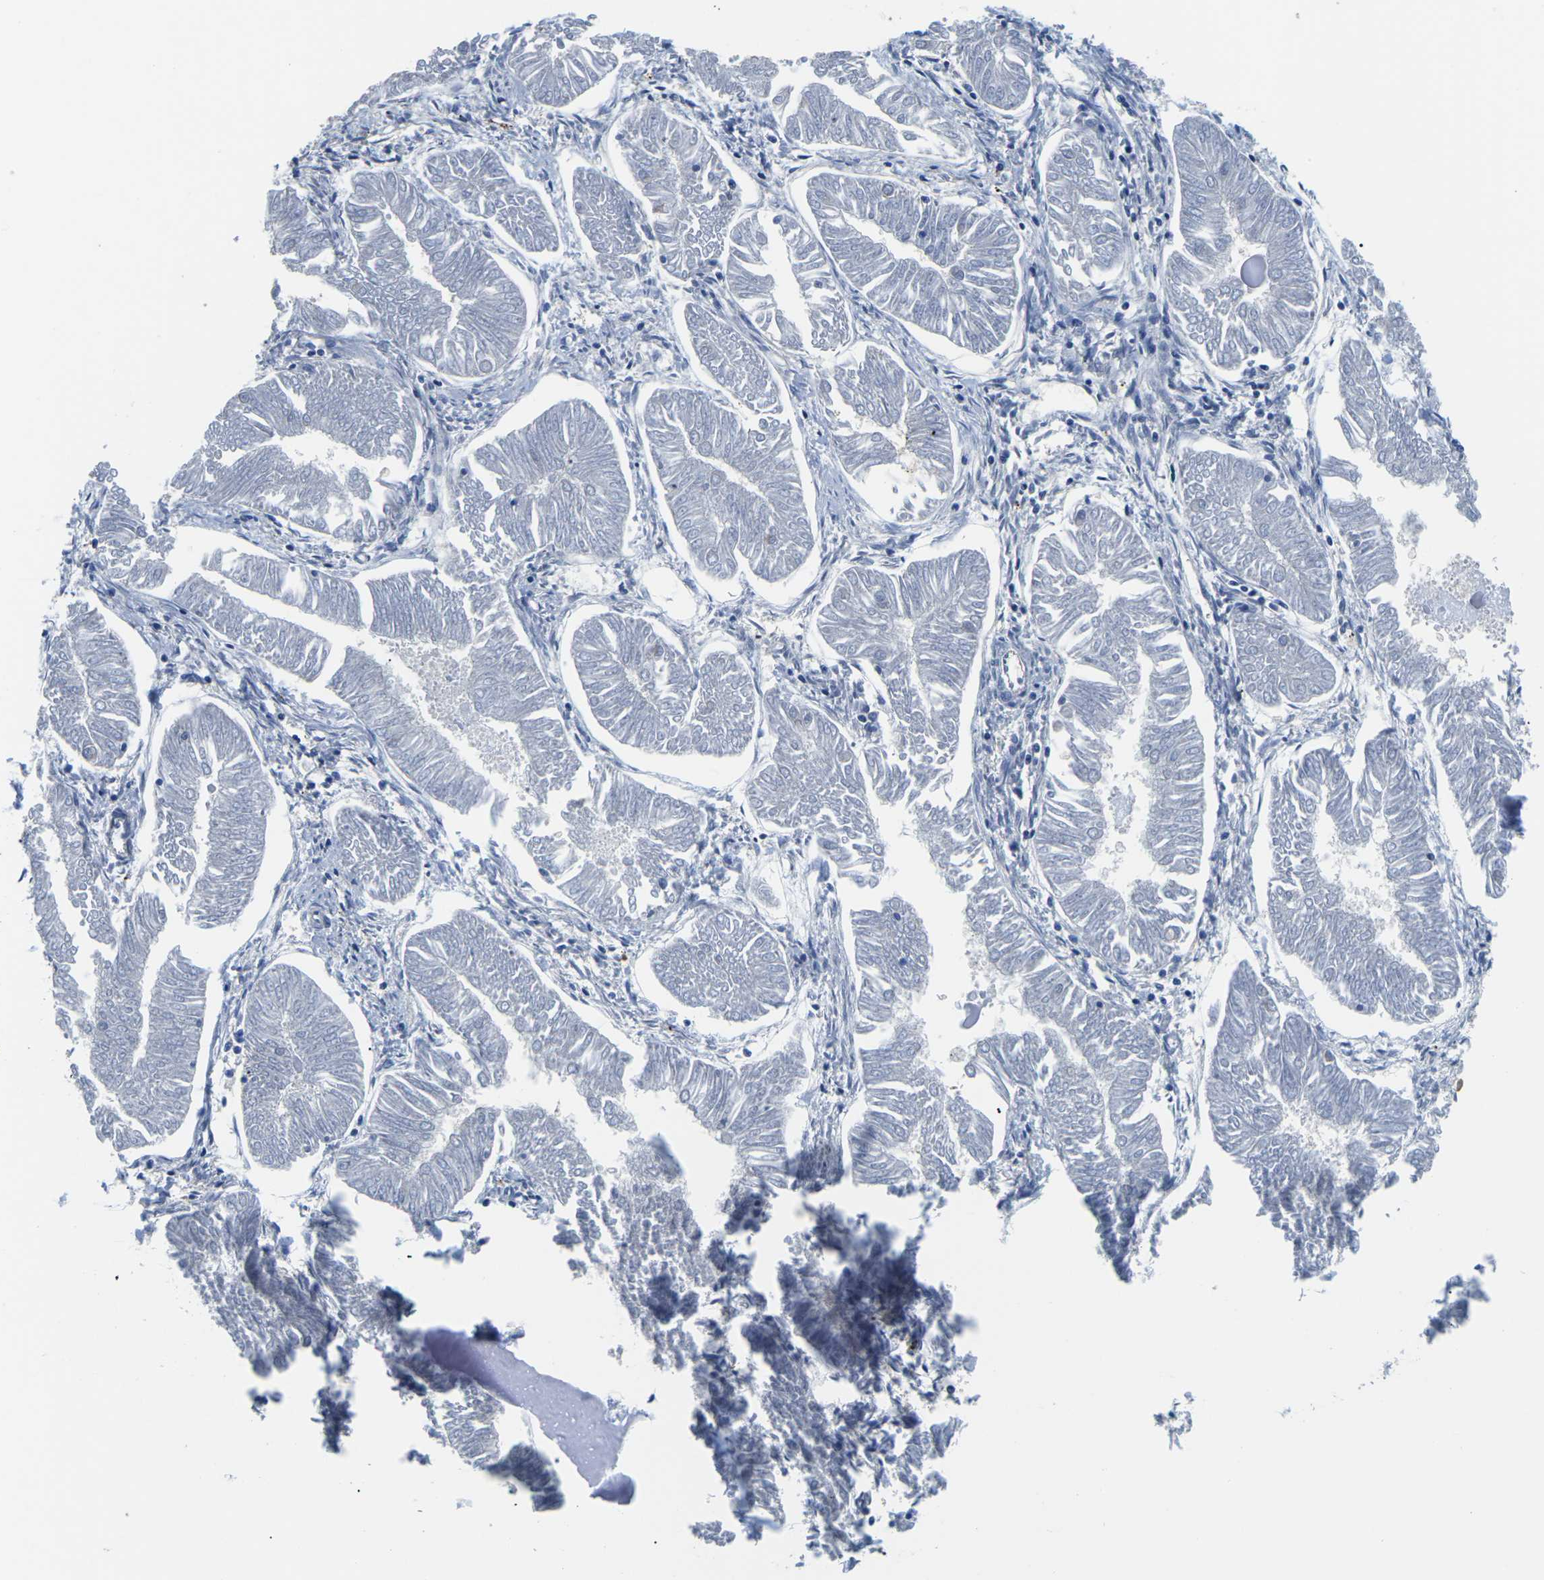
{"staining": {"intensity": "negative", "quantity": "none", "location": "none"}, "tissue": "endometrial cancer", "cell_type": "Tumor cells", "image_type": "cancer", "snomed": [{"axis": "morphology", "description": "Adenocarcinoma, NOS"}, {"axis": "topography", "description": "Endometrium"}], "caption": "The micrograph shows no significant expression in tumor cells of endometrial cancer.", "gene": "GSK3B", "patient": {"sex": "female", "age": 53}}